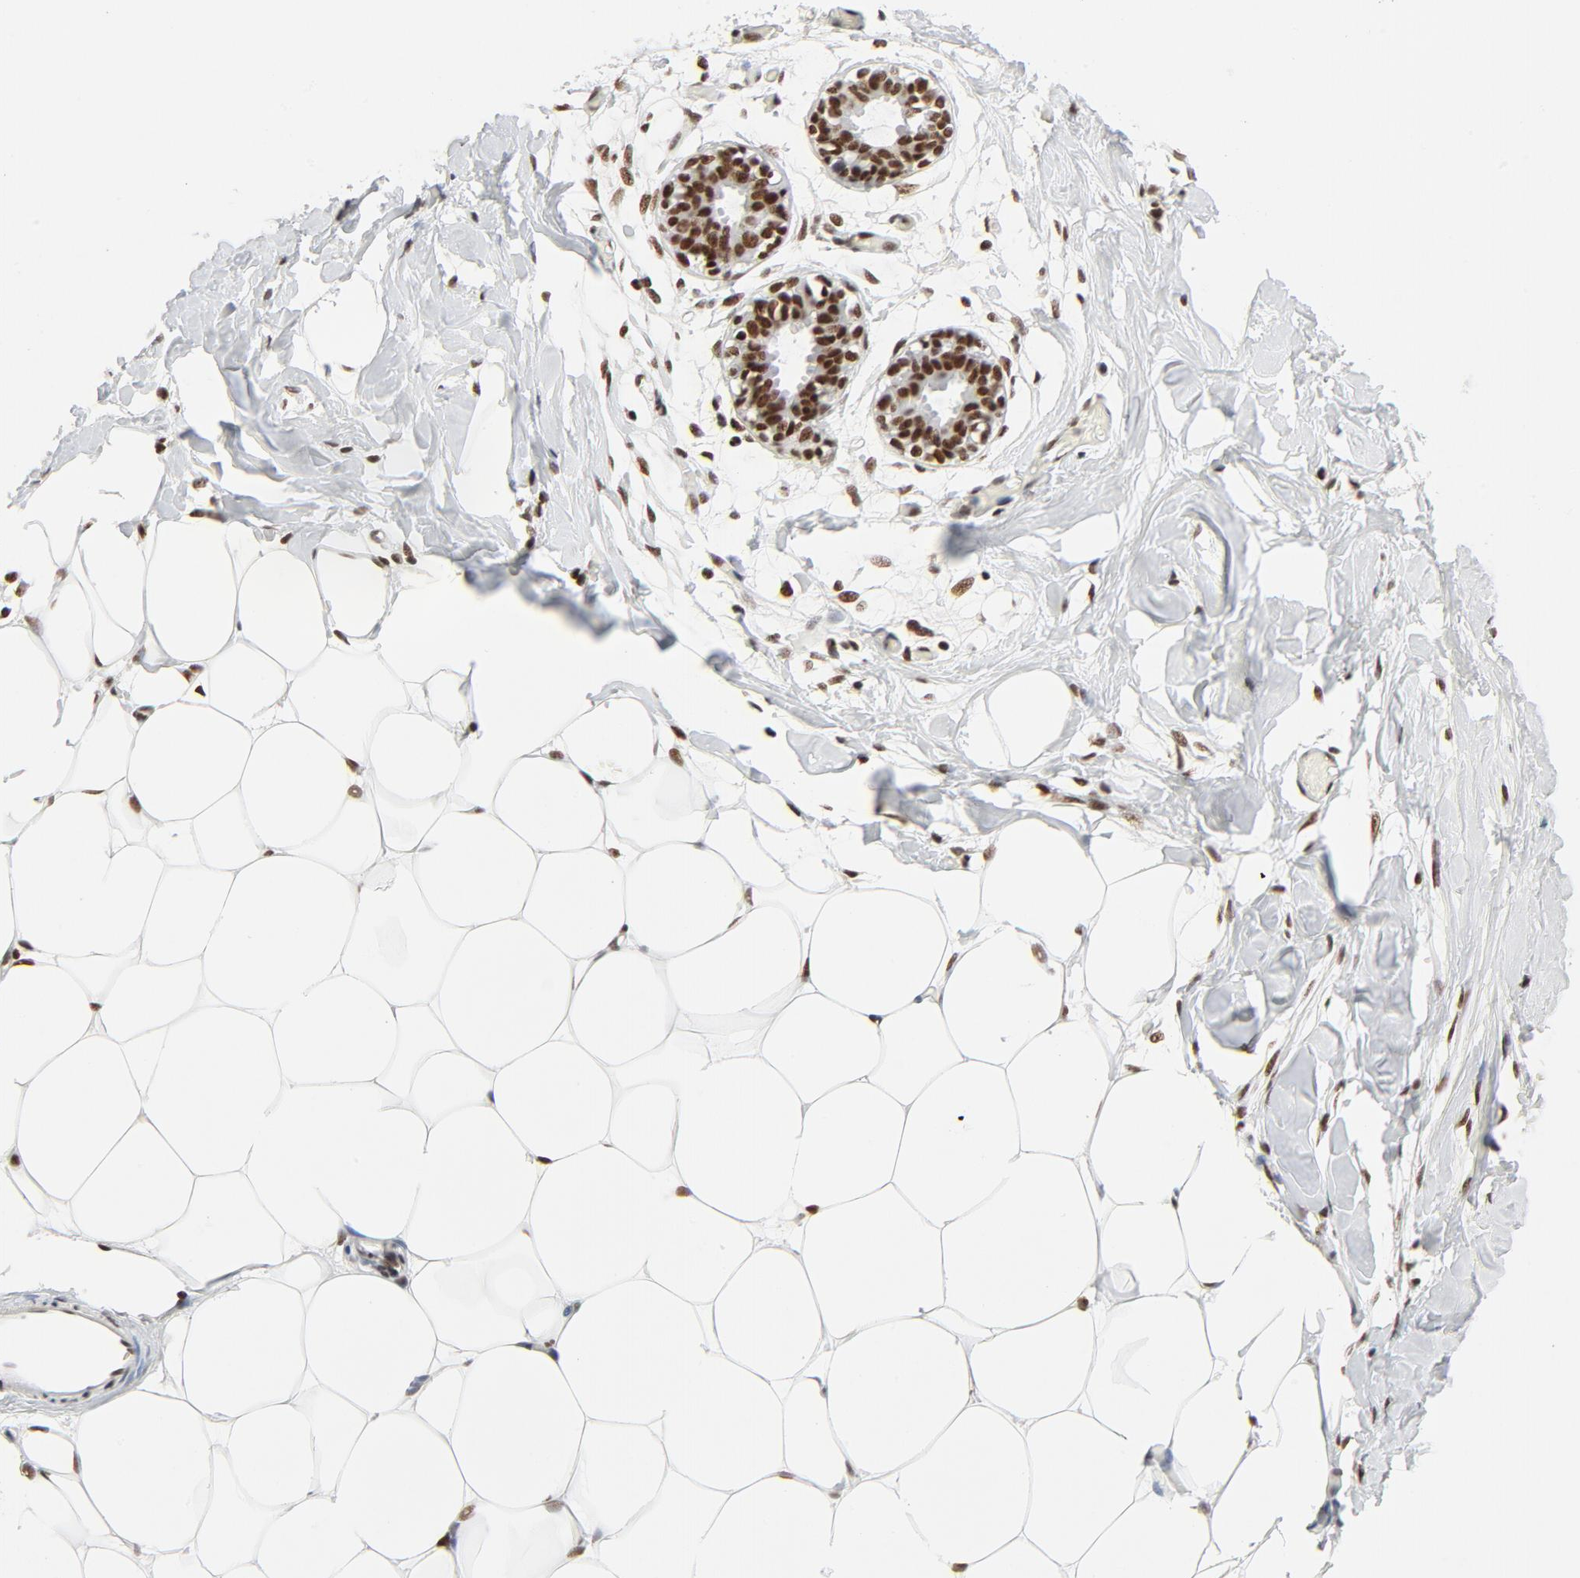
{"staining": {"intensity": "strong", "quantity": ">75%", "location": "nuclear"}, "tissue": "breast", "cell_type": "Adipocytes", "image_type": "normal", "snomed": [{"axis": "morphology", "description": "Normal tissue, NOS"}, {"axis": "topography", "description": "Breast"}, {"axis": "topography", "description": "Adipose tissue"}], "caption": "This is an image of immunohistochemistry (IHC) staining of unremarkable breast, which shows strong expression in the nuclear of adipocytes.", "gene": "GTF2H1", "patient": {"sex": "female", "age": 25}}